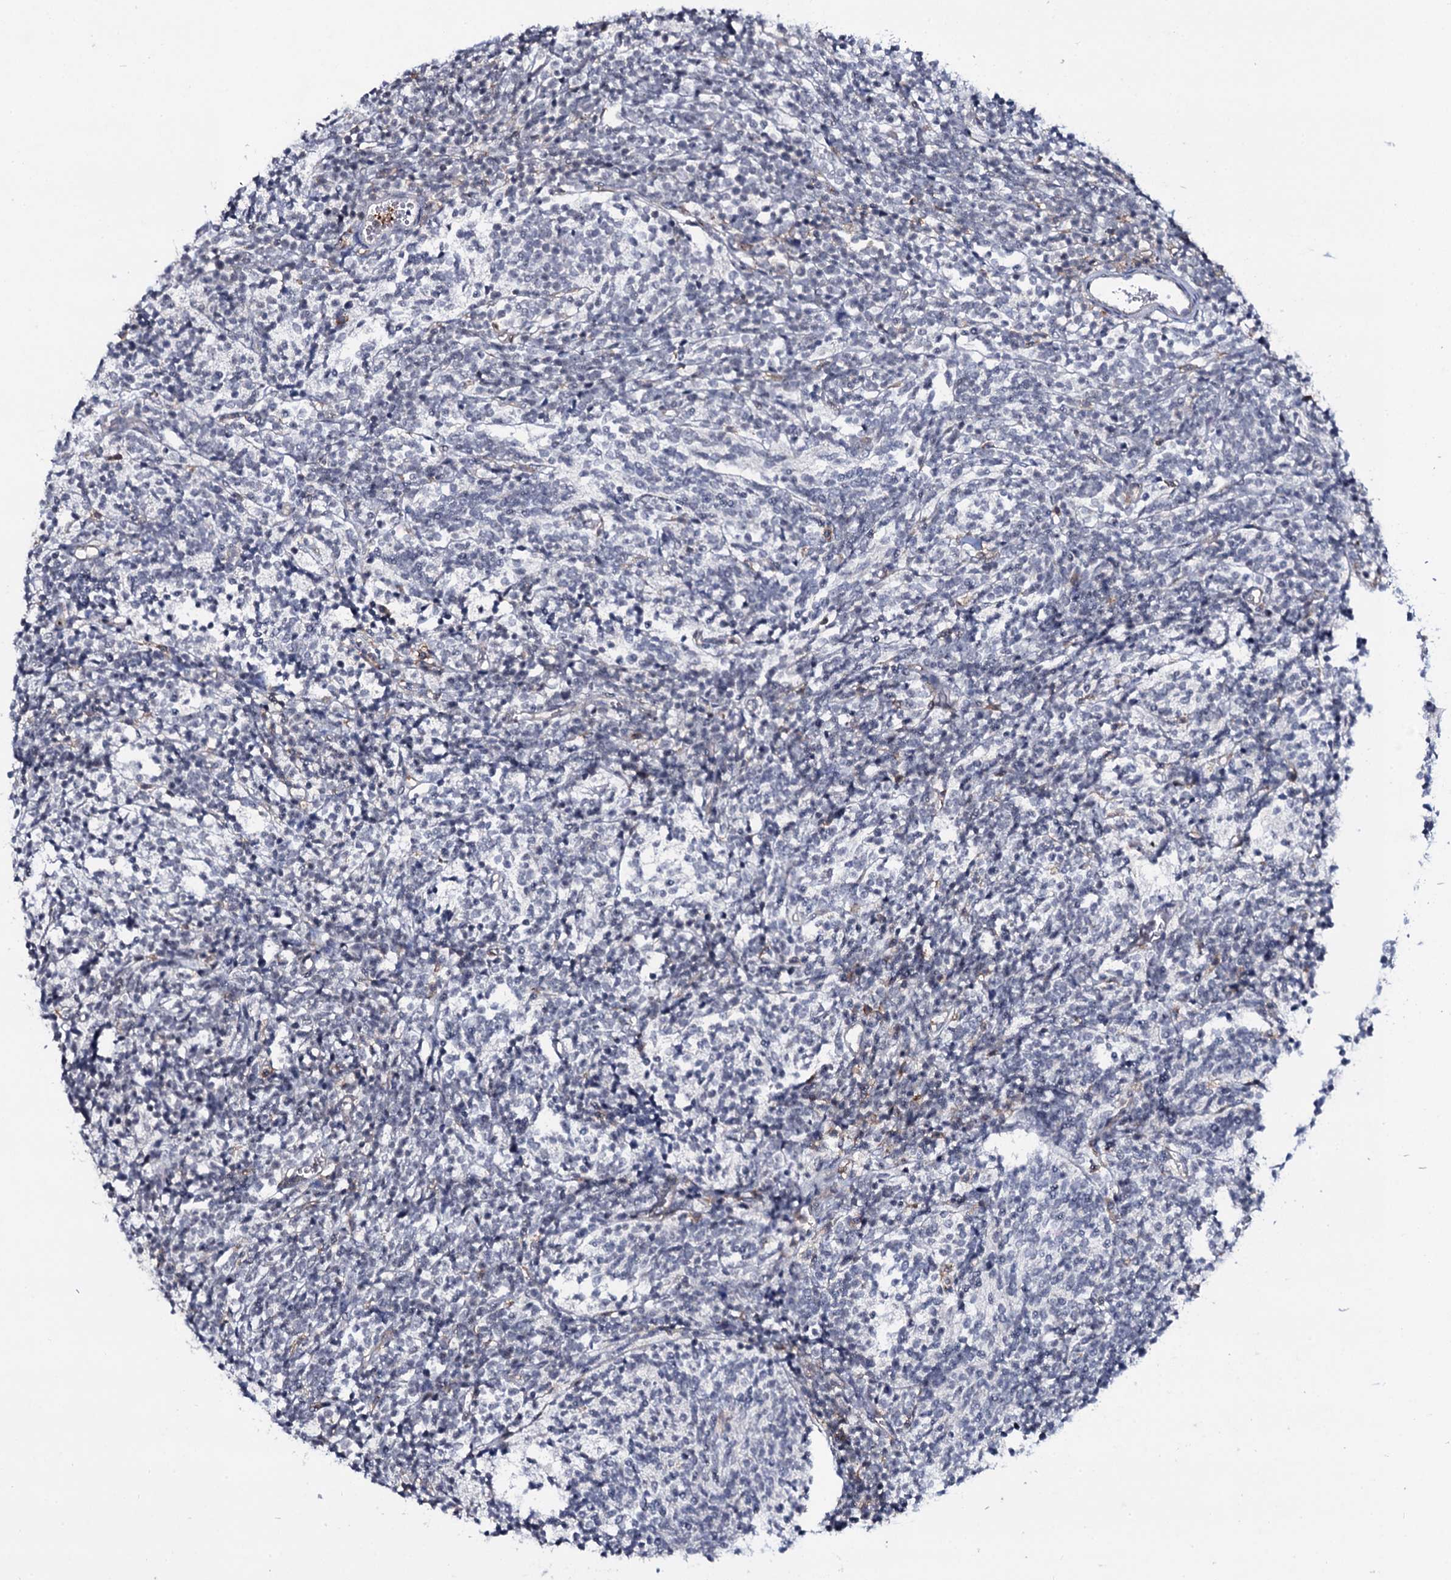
{"staining": {"intensity": "negative", "quantity": "none", "location": "none"}, "tissue": "glioma", "cell_type": "Tumor cells", "image_type": "cancer", "snomed": [{"axis": "morphology", "description": "Glioma, malignant, Low grade"}, {"axis": "topography", "description": "Brain"}], "caption": "Tumor cells are negative for protein expression in human malignant glioma (low-grade).", "gene": "SNAP23", "patient": {"sex": "female", "age": 1}}